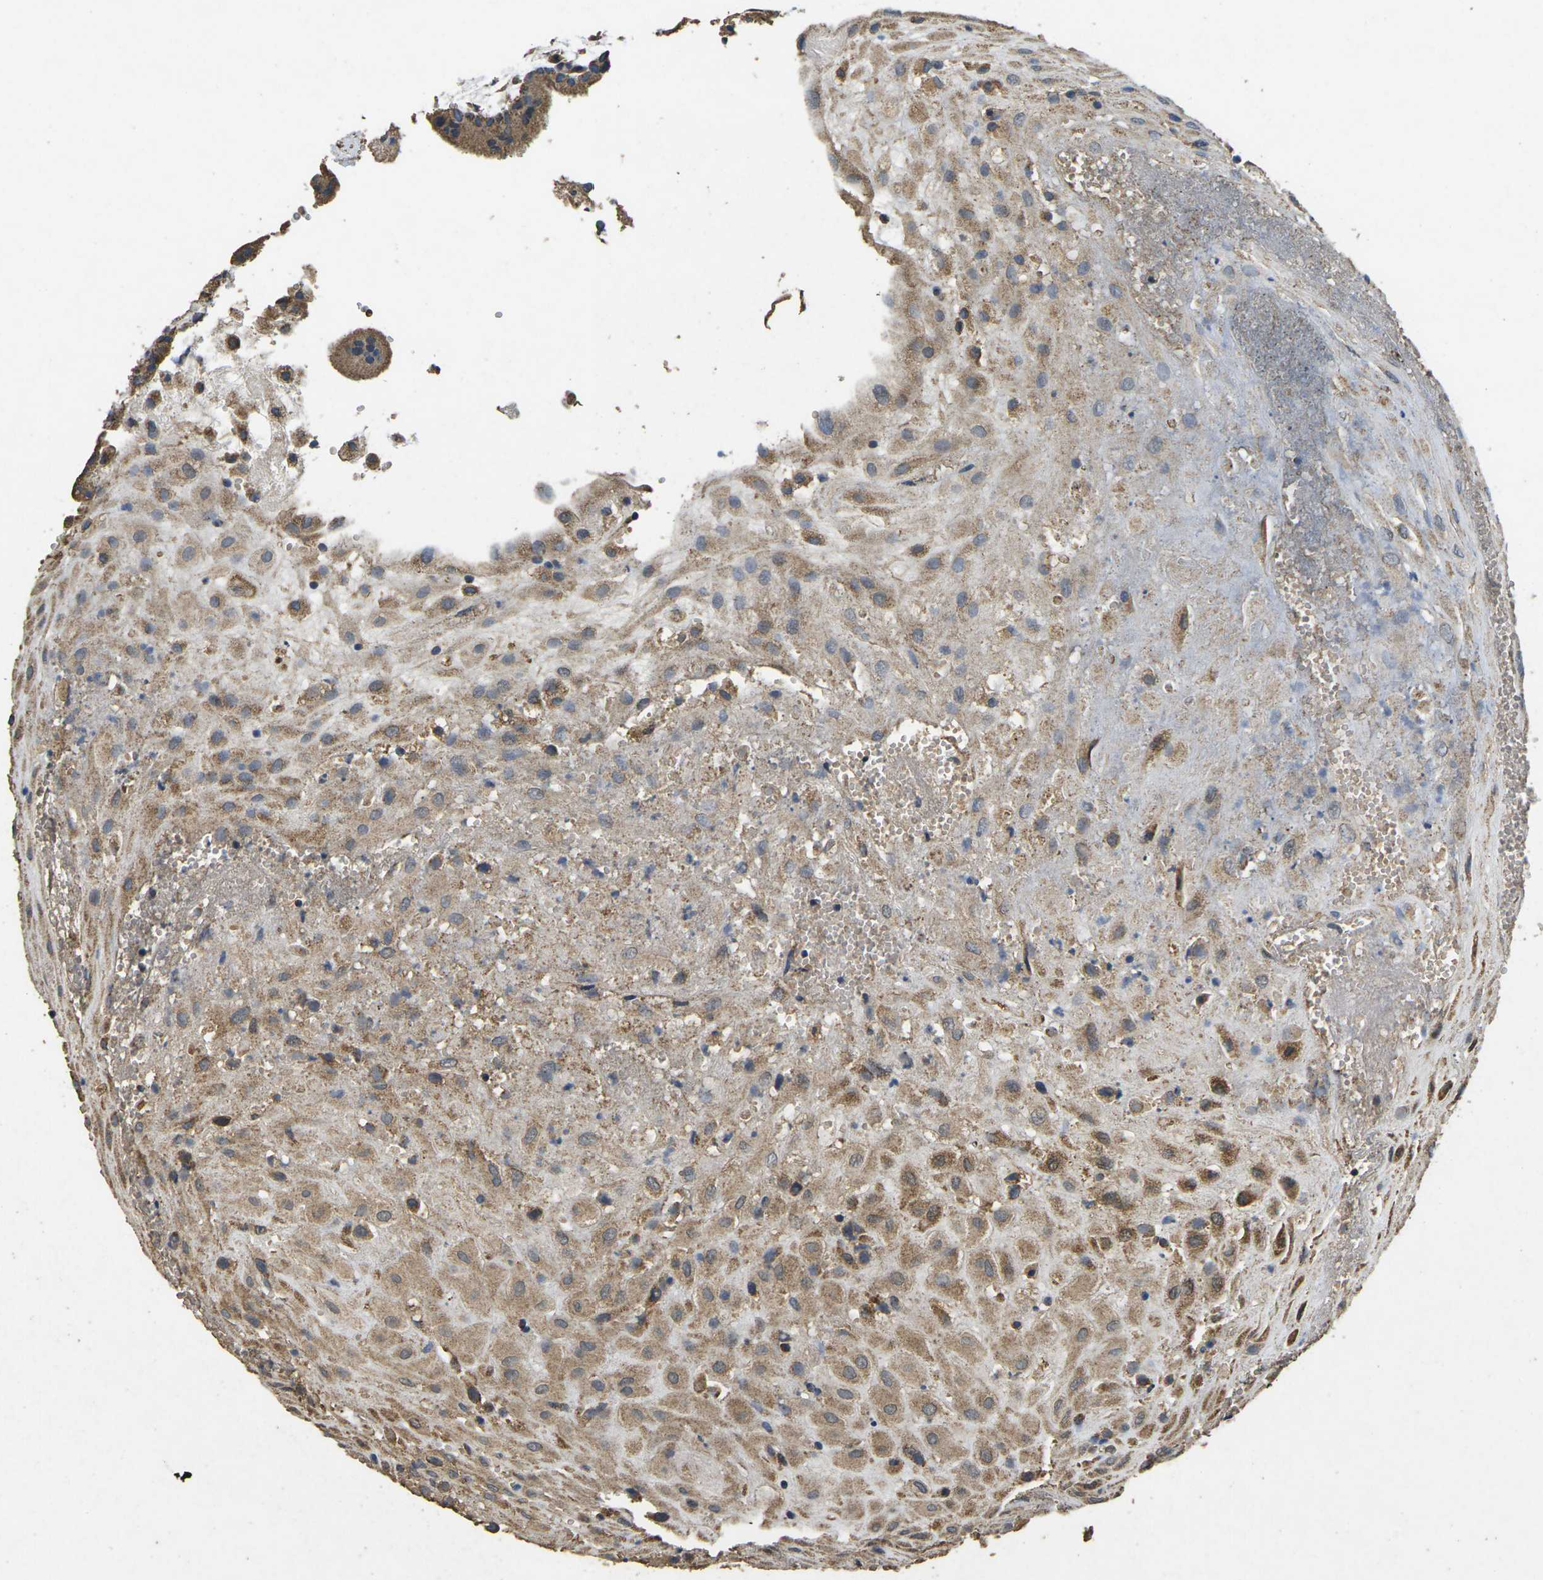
{"staining": {"intensity": "moderate", "quantity": ">75%", "location": "cytoplasmic/membranous"}, "tissue": "placenta", "cell_type": "Decidual cells", "image_type": "normal", "snomed": [{"axis": "morphology", "description": "Normal tissue, NOS"}, {"axis": "topography", "description": "Placenta"}], "caption": "Benign placenta was stained to show a protein in brown. There is medium levels of moderate cytoplasmic/membranous staining in about >75% of decidual cells.", "gene": "MAPK11", "patient": {"sex": "female", "age": 18}}